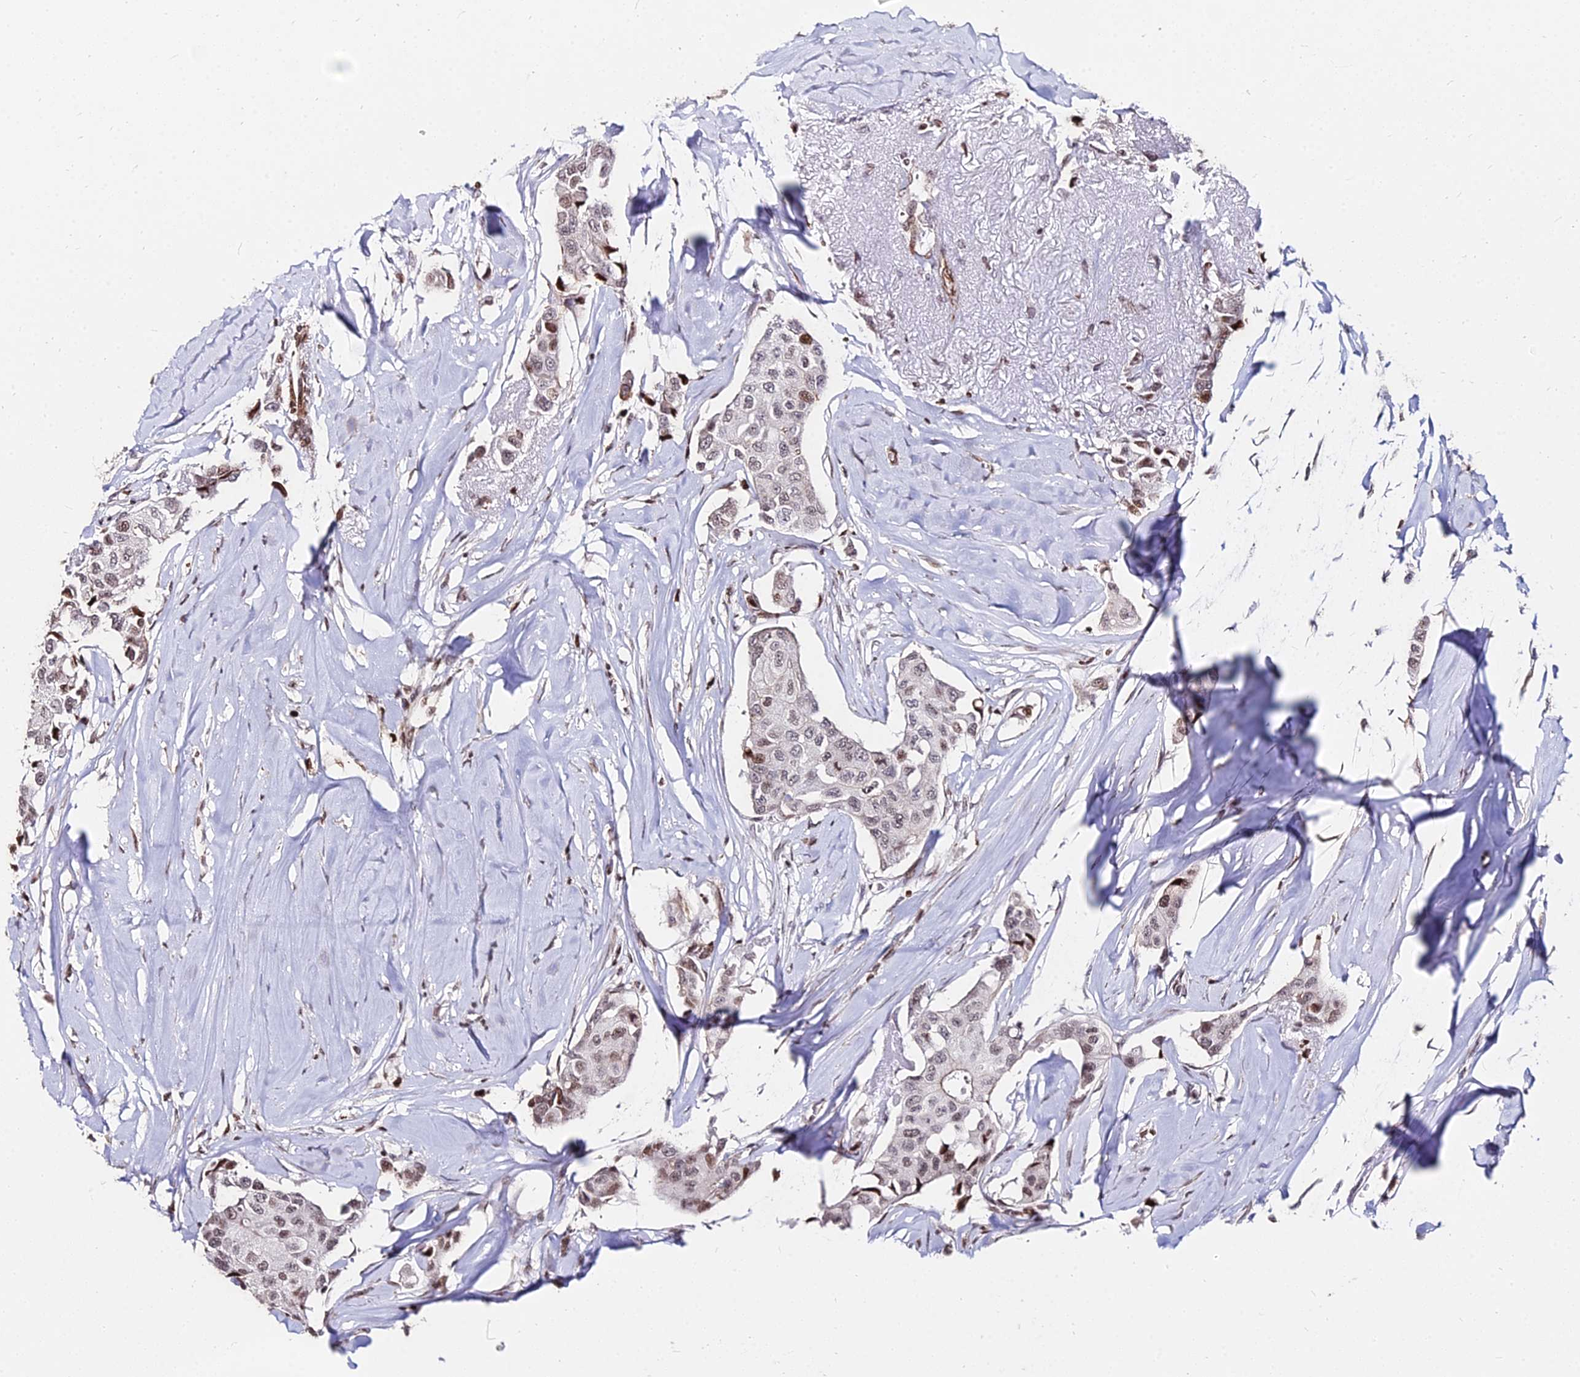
{"staining": {"intensity": "weak", "quantity": "25%-75%", "location": "nuclear"}, "tissue": "breast cancer", "cell_type": "Tumor cells", "image_type": "cancer", "snomed": [{"axis": "morphology", "description": "Duct carcinoma"}, {"axis": "topography", "description": "Breast"}], "caption": "The immunohistochemical stain shows weak nuclear positivity in tumor cells of breast intraductal carcinoma tissue.", "gene": "NYAP2", "patient": {"sex": "female", "age": 80}}